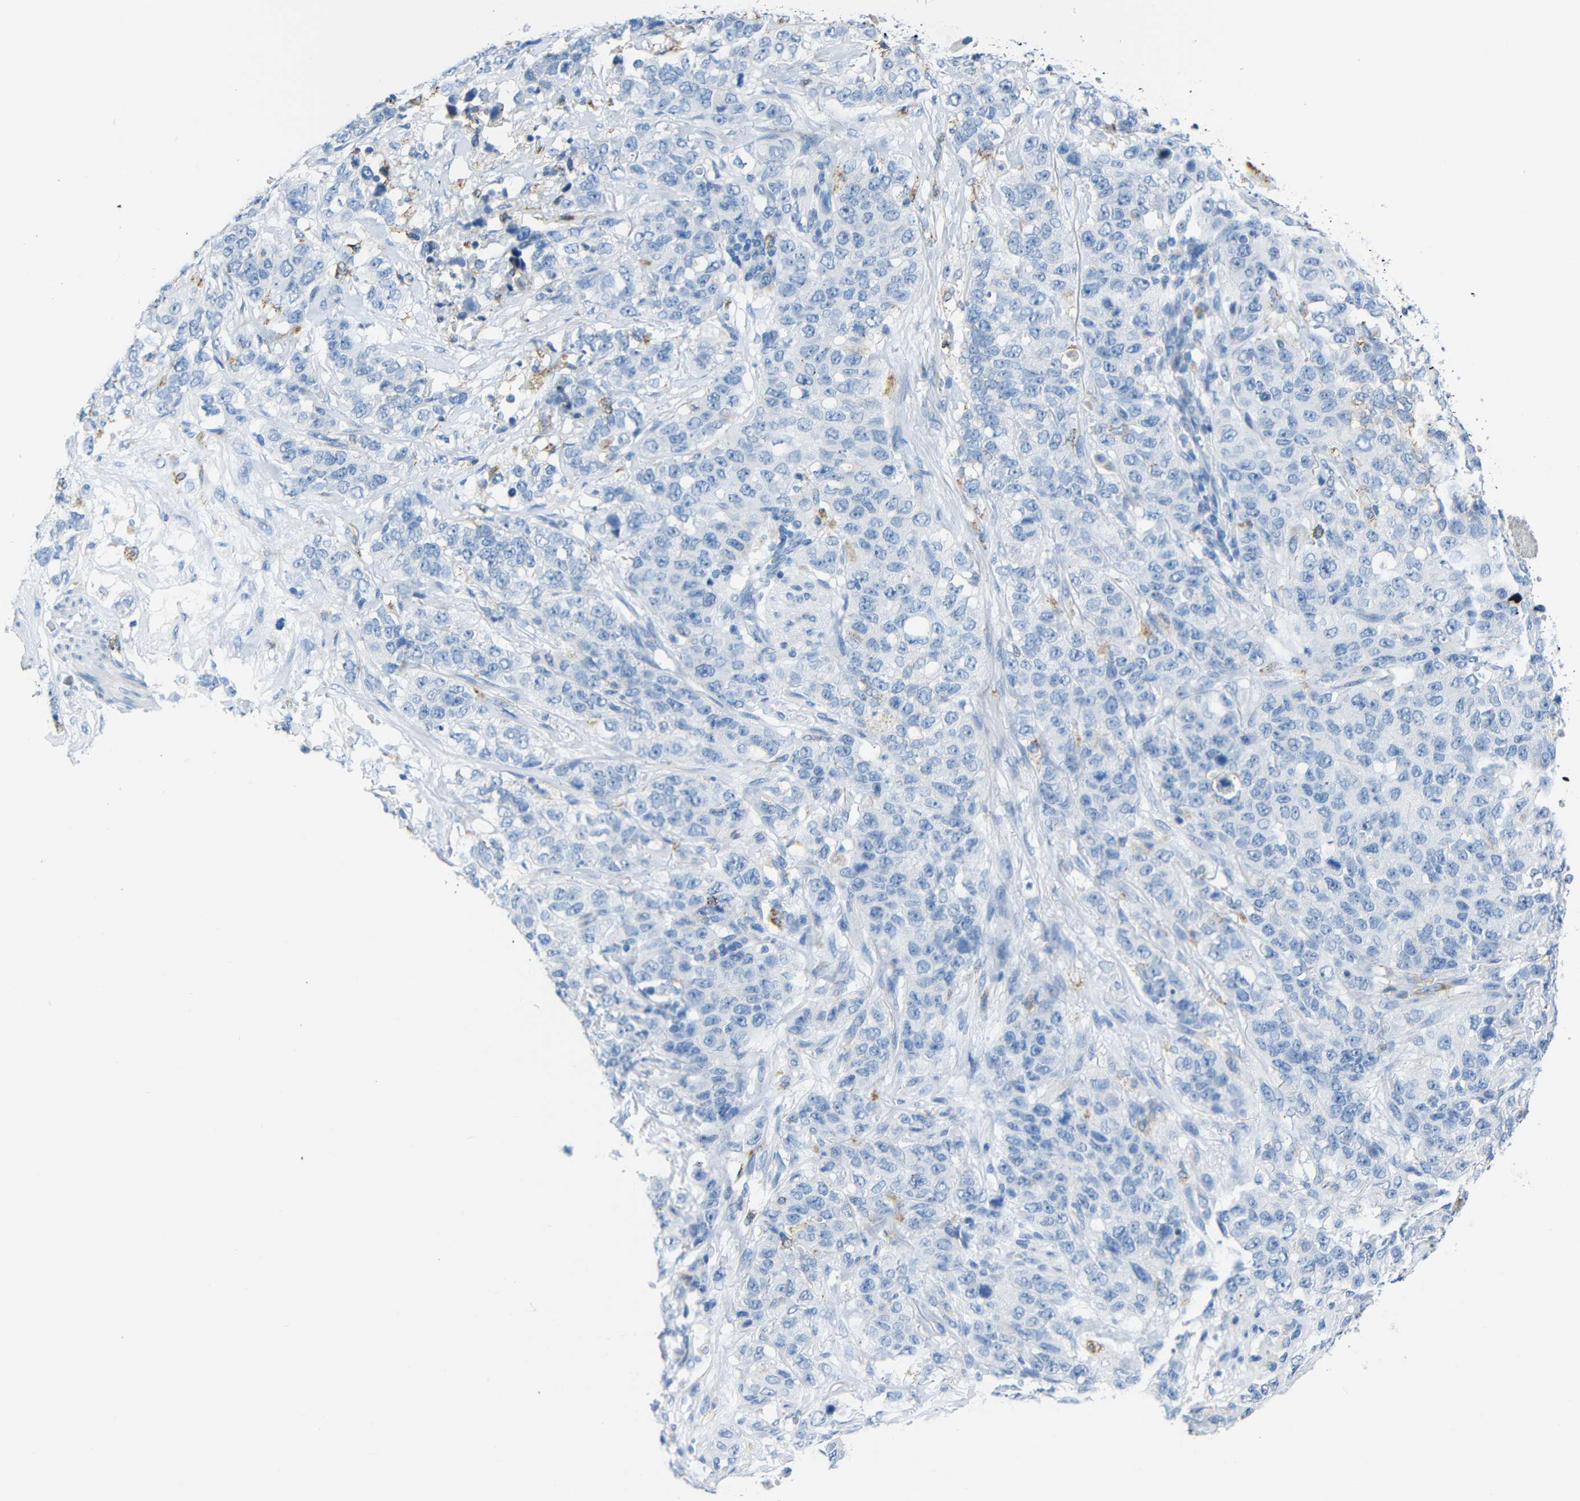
{"staining": {"intensity": "moderate", "quantity": "<25%", "location": "cytoplasmic/membranous"}, "tissue": "stomach cancer", "cell_type": "Tumor cells", "image_type": "cancer", "snomed": [{"axis": "morphology", "description": "Adenocarcinoma, NOS"}, {"axis": "topography", "description": "Stomach"}], "caption": "Tumor cells display low levels of moderate cytoplasmic/membranous staining in approximately <25% of cells in adenocarcinoma (stomach).", "gene": "C15orf48", "patient": {"sex": "male", "age": 48}}